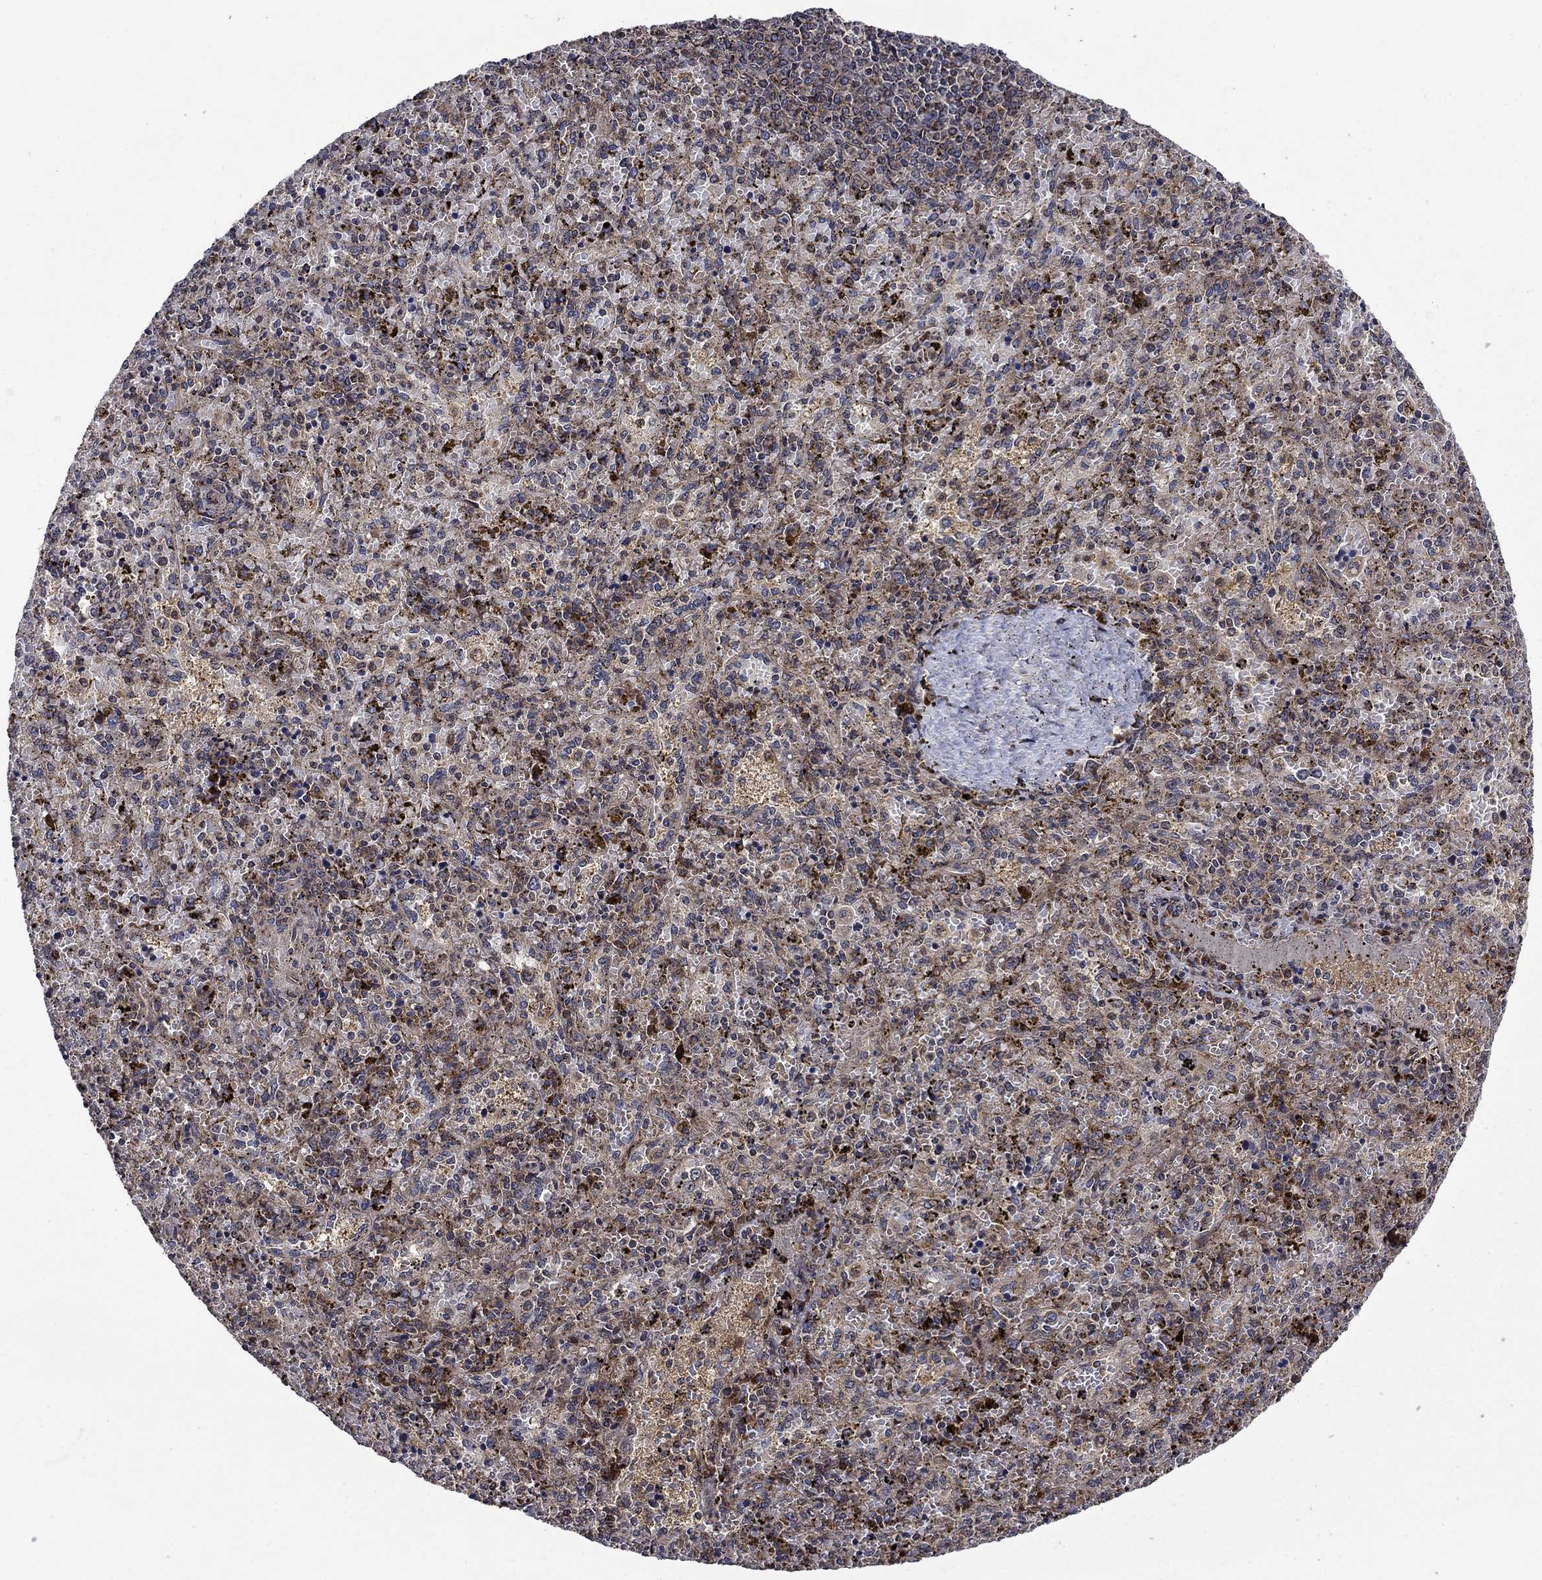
{"staining": {"intensity": "strong", "quantity": "<25%", "location": "cytoplasmic/membranous"}, "tissue": "spleen", "cell_type": "Cells in red pulp", "image_type": "normal", "snomed": [{"axis": "morphology", "description": "Normal tissue, NOS"}, {"axis": "topography", "description": "Spleen"}], "caption": "This histopathology image exhibits immunohistochemistry (IHC) staining of benign spleen, with medium strong cytoplasmic/membranous positivity in approximately <25% of cells in red pulp.", "gene": "AGTPBP1", "patient": {"sex": "female", "age": 50}}